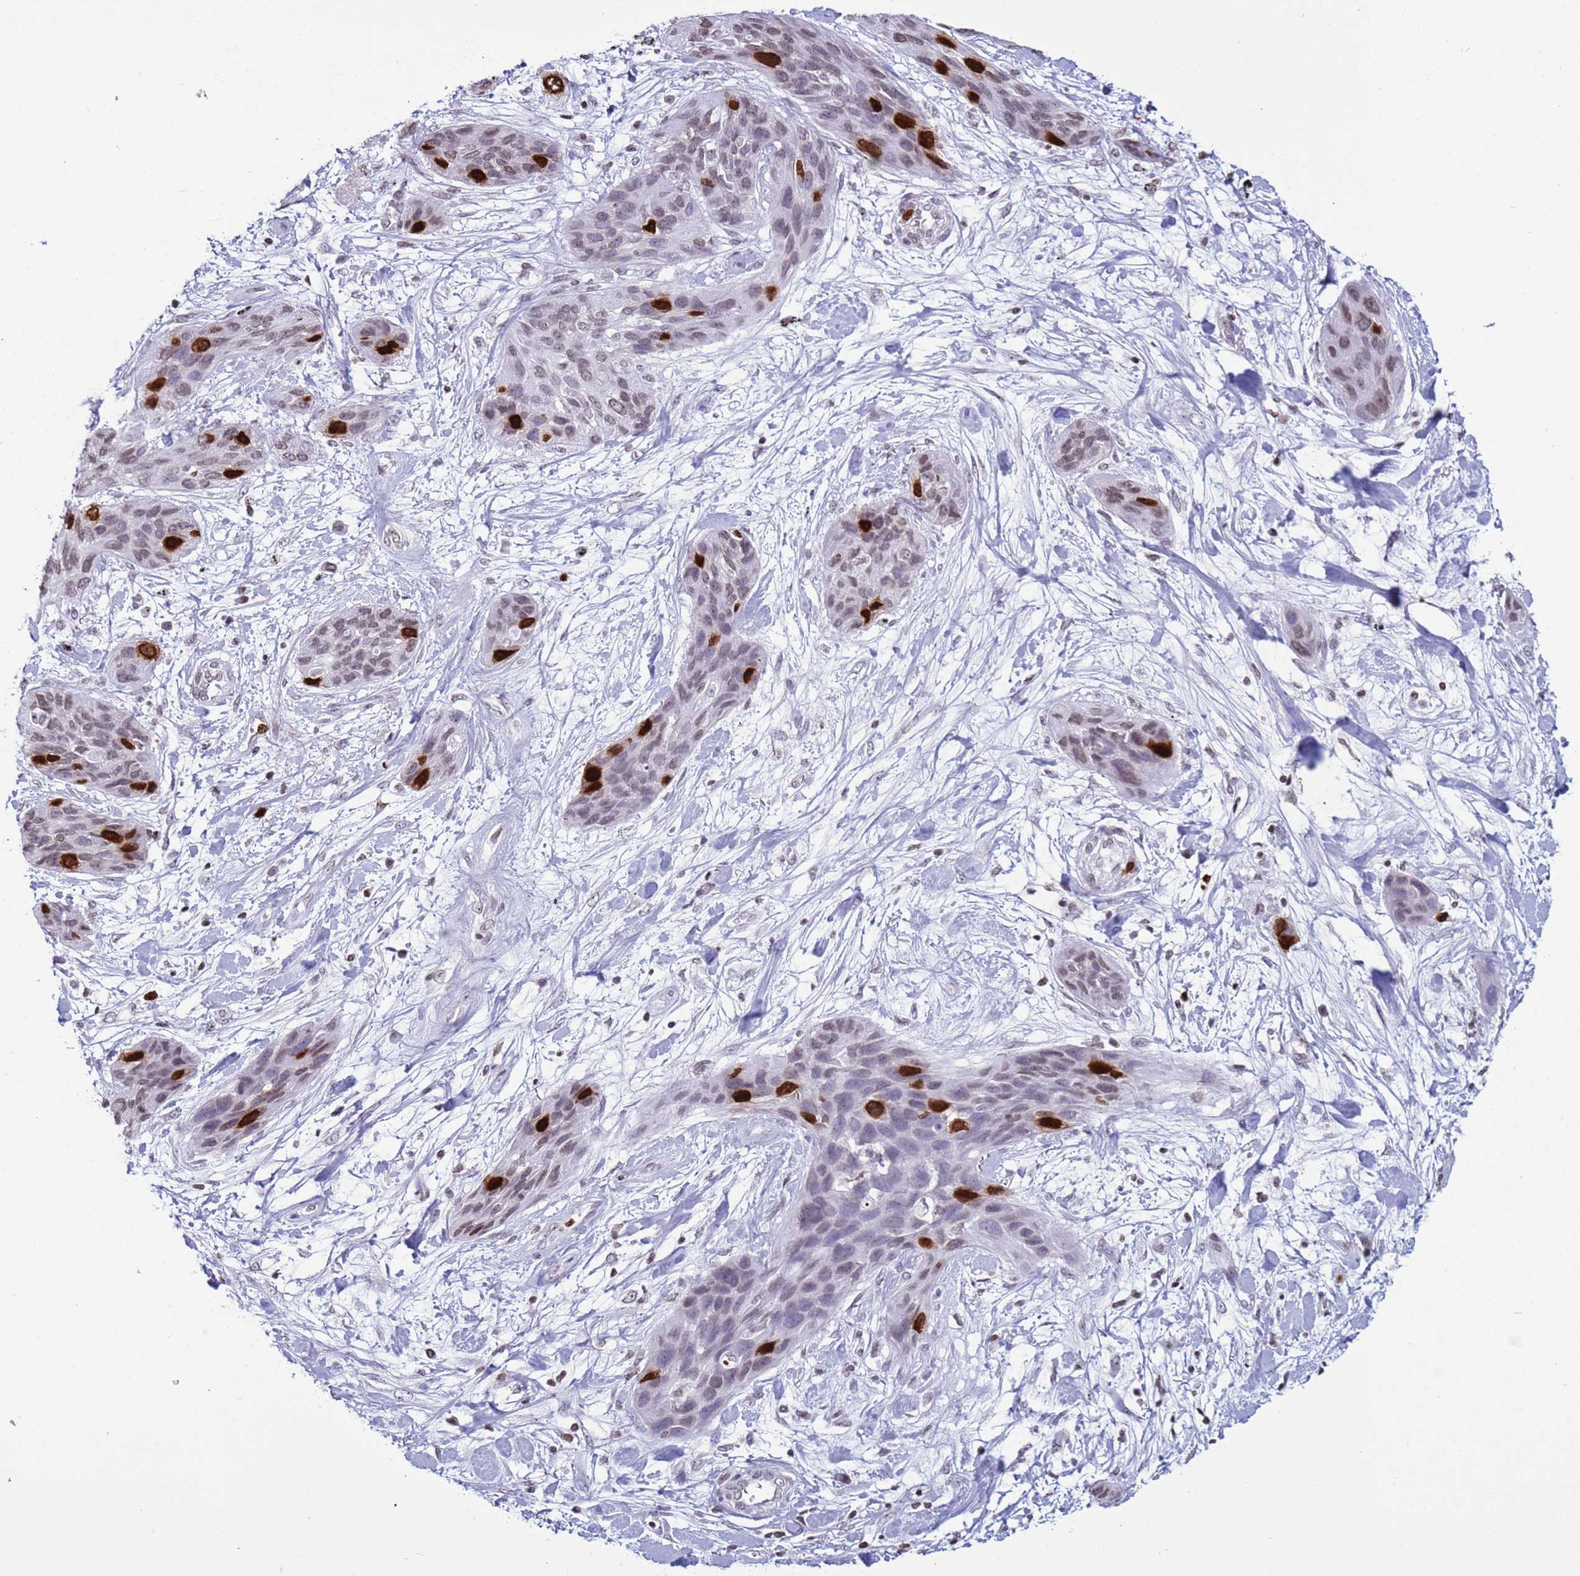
{"staining": {"intensity": "strong", "quantity": "<25%", "location": "nuclear"}, "tissue": "lung cancer", "cell_type": "Tumor cells", "image_type": "cancer", "snomed": [{"axis": "morphology", "description": "Squamous cell carcinoma, NOS"}, {"axis": "topography", "description": "Lung"}], "caption": "This image shows immunohistochemistry (IHC) staining of human squamous cell carcinoma (lung), with medium strong nuclear positivity in approximately <25% of tumor cells.", "gene": "H4C8", "patient": {"sex": "female", "age": 70}}